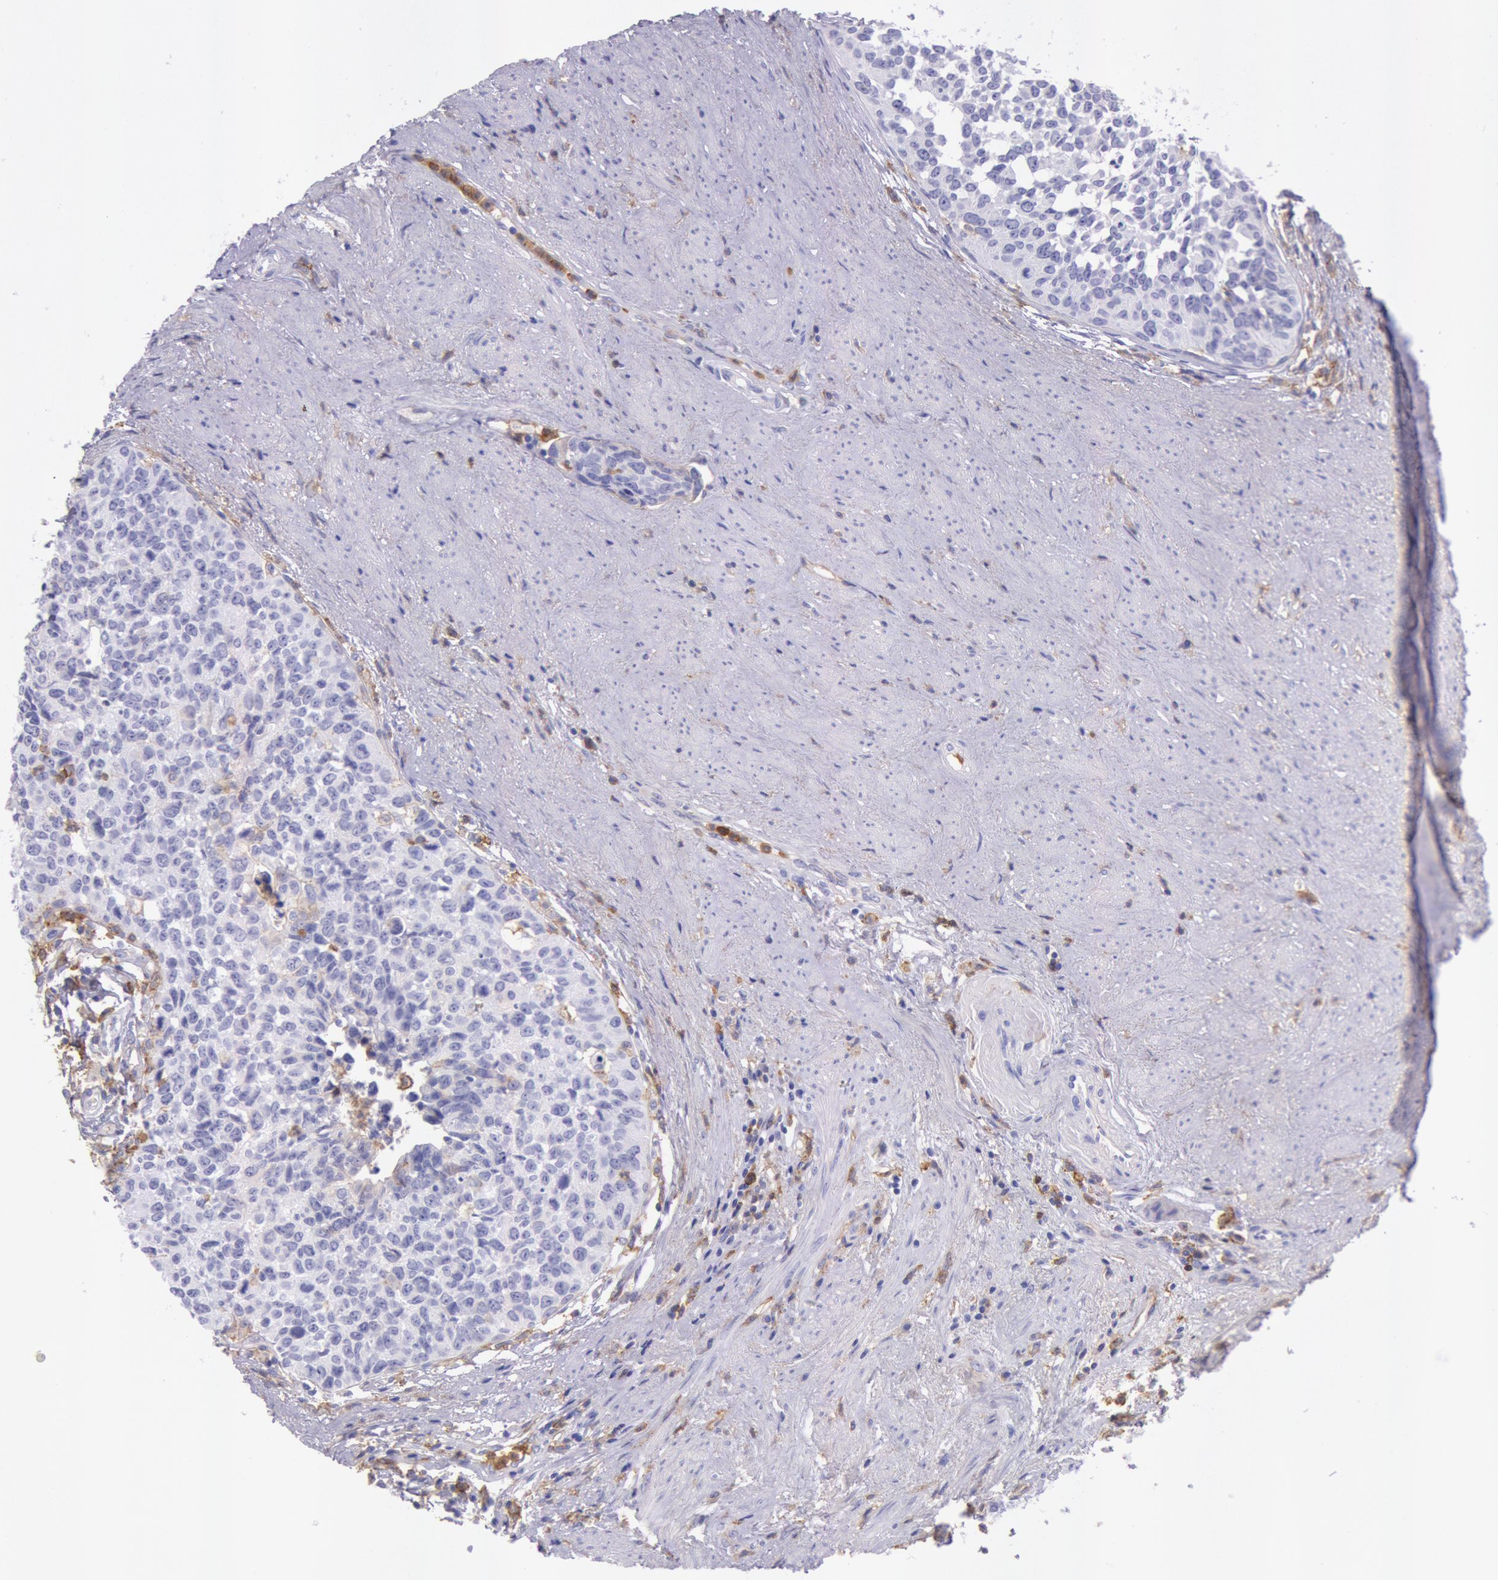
{"staining": {"intensity": "negative", "quantity": "none", "location": "none"}, "tissue": "urothelial cancer", "cell_type": "Tumor cells", "image_type": "cancer", "snomed": [{"axis": "morphology", "description": "Urothelial carcinoma, High grade"}, {"axis": "topography", "description": "Urinary bladder"}], "caption": "Tumor cells show no significant expression in urothelial cancer. The staining is performed using DAB brown chromogen with nuclei counter-stained in using hematoxylin.", "gene": "LYN", "patient": {"sex": "male", "age": 81}}